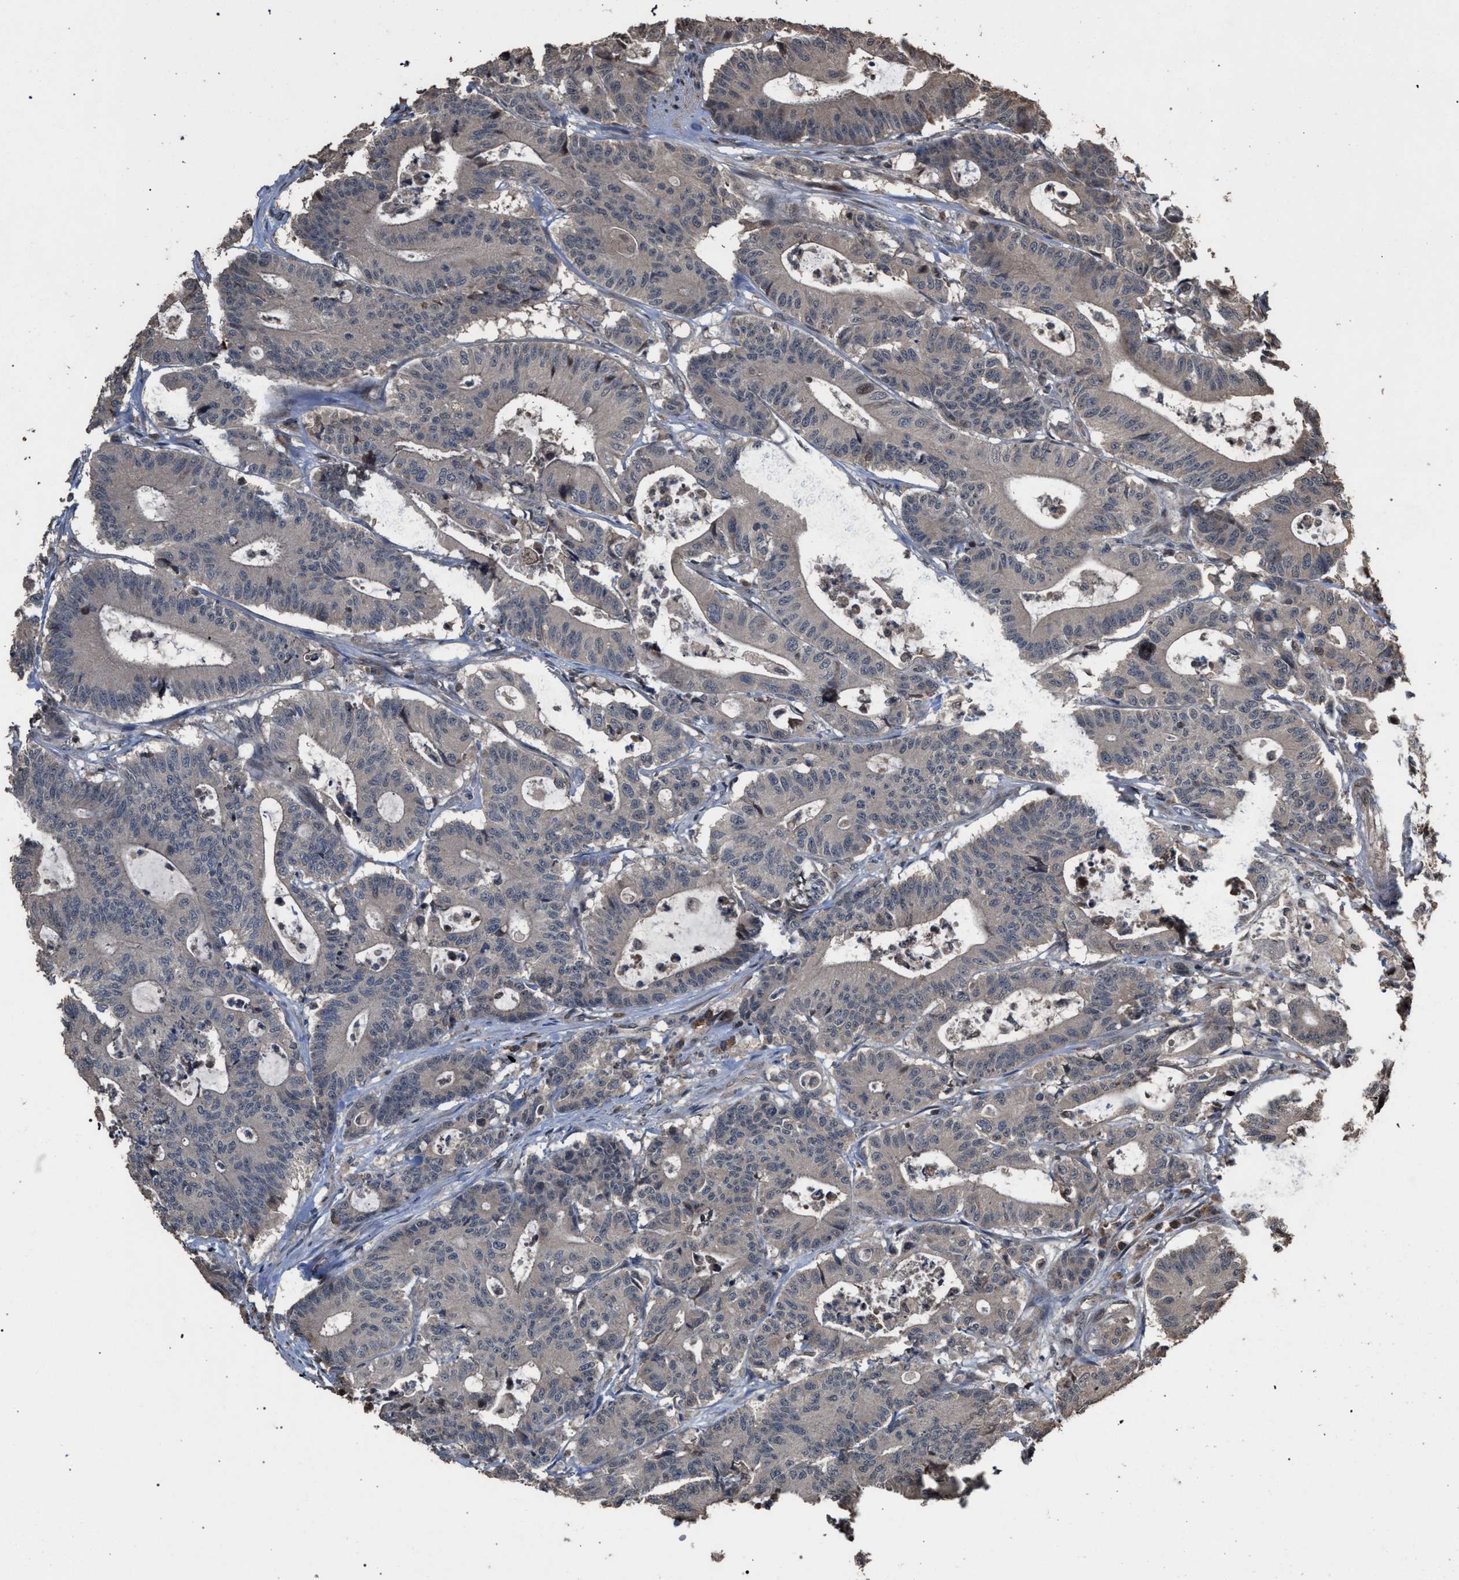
{"staining": {"intensity": "weak", "quantity": "<25%", "location": "cytoplasmic/membranous"}, "tissue": "colorectal cancer", "cell_type": "Tumor cells", "image_type": "cancer", "snomed": [{"axis": "morphology", "description": "Adenocarcinoma, NOS"}, {"axis": "topography", "description": "Colon"}], "caption": "High power microscopy micrograph of an immunohistochemistry histopathology image of colorectal cancer, revealing no significant positivity in tumor cells.", "gene": "NAA35", "patient": {"sex": "female", "age": 84}}